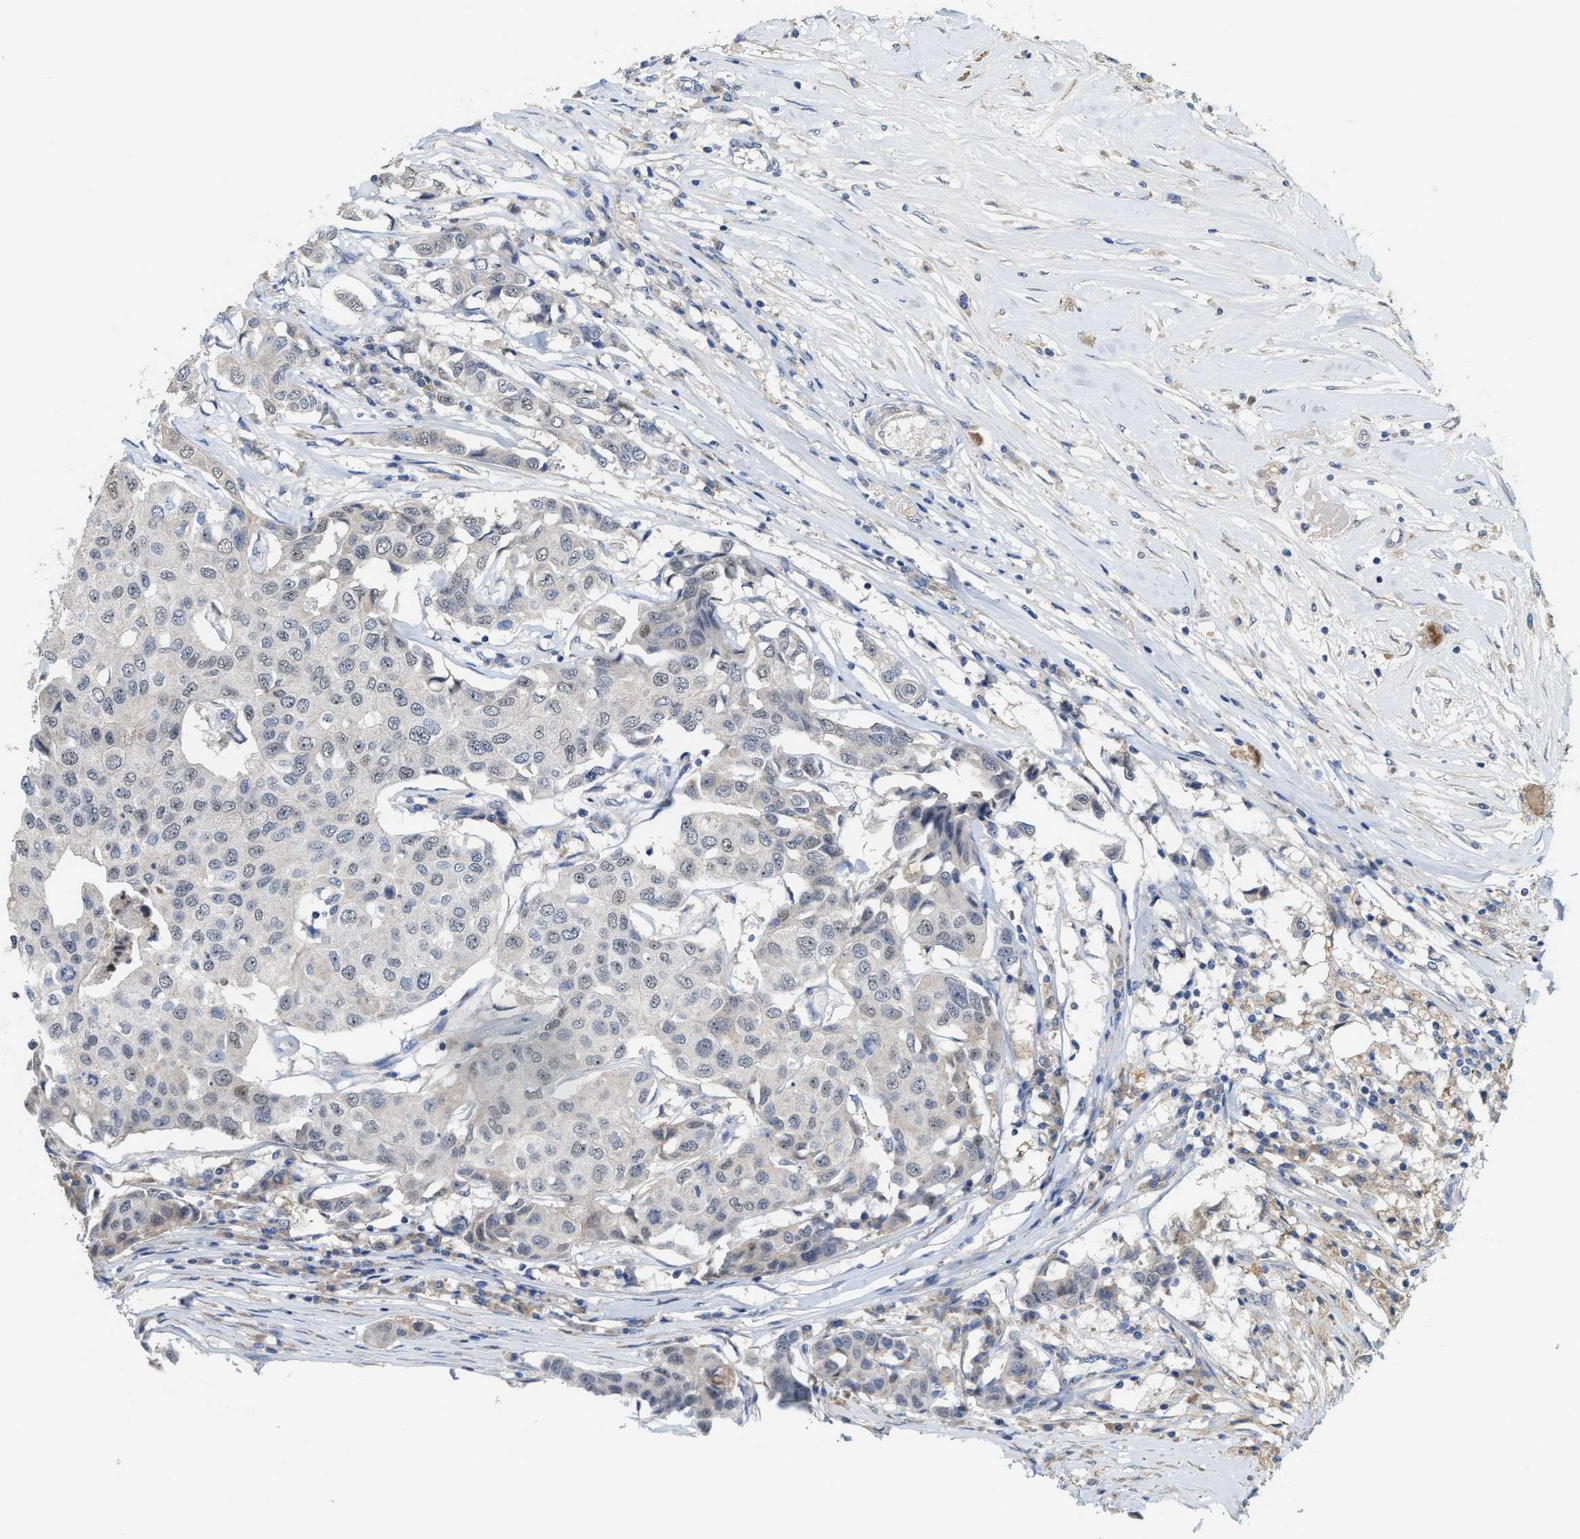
{"staining": {"intensity": "negative", "quantity": "none", "location": "none"}, "tissue": "breast cancer", "cell_type": "Tumor cells", "image_type": "cancer", "snomed": [{"axis": "morphology", "description": "Duct carcinoma"}, {"axis": "topography", "description": "Breast"}], "caption": "A high-resolution histopathology image shows IHC staining of breast intraductal carcinoma, which displays no significant expression in tumor cells. (DAB (3,3'-diaminobenzidine) immunohistochemistry visualized using brightfield microscopy, high magnification).", "gene": "ZNF783", "patient": {"sex": "female", "age": 80}}